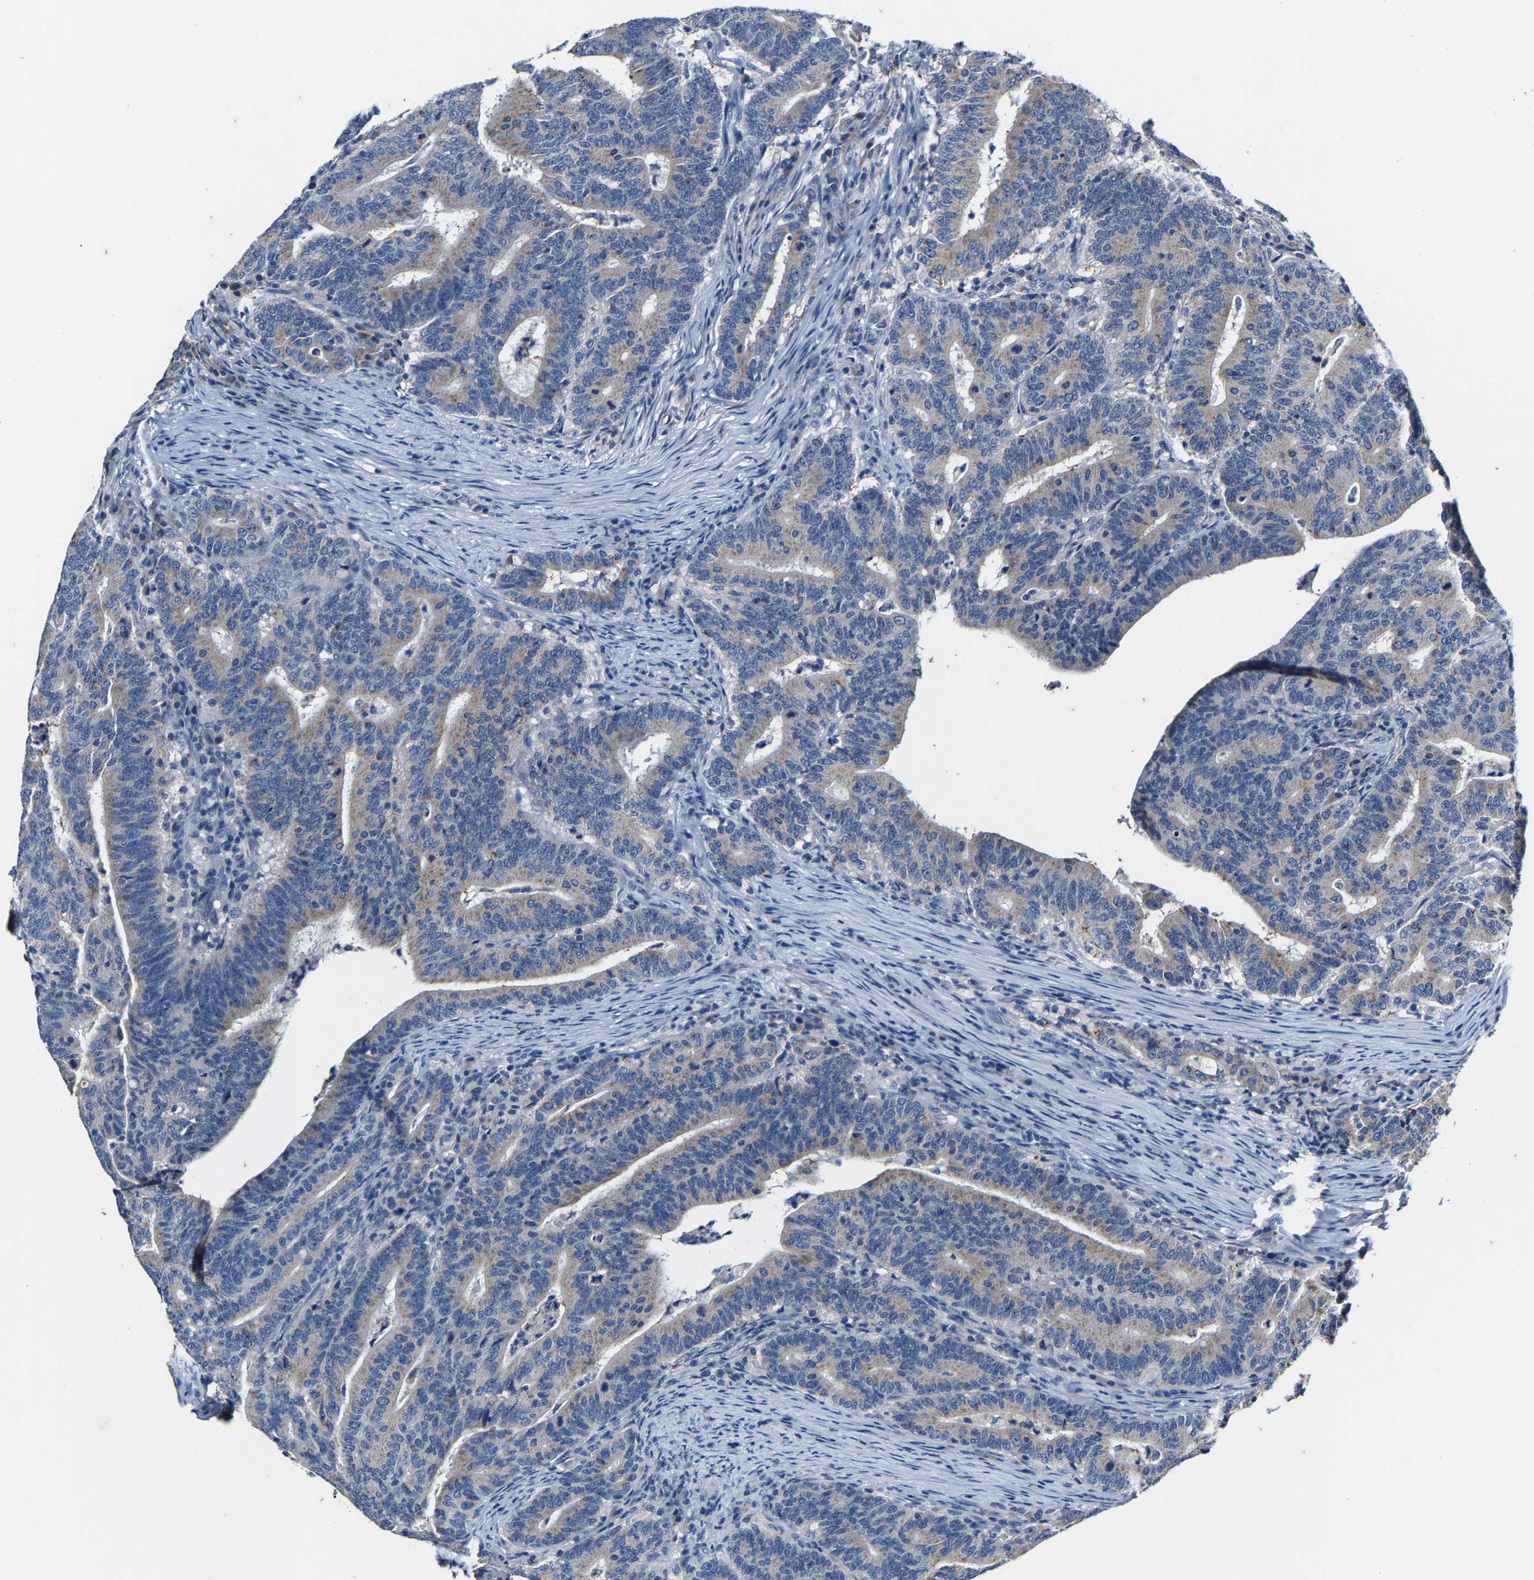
{"staining": {"intensity": "weak", "quantity": "25%-75%", "location": "cytoplasmic/membranous"}, "tissue": "colorectal cancer", "cell_type": "Tumor cells", "image_type": "cancer", "snomed": [{"axis": "morphology", "description": "Adenocarcinoma, NOS"}, {"axis": "topography", "description": "Colon"}], "caption": "Immunohistochemistry micrograph of human adenocarcinoma (colorectal) stained for a protein (brown), which shows low levels of weak cytoplasmic/membranous expression in approximately 25%-75% of tumor cells.", "gene": "SLC25A25", "patient": {"sex": "female", "age": 66}}